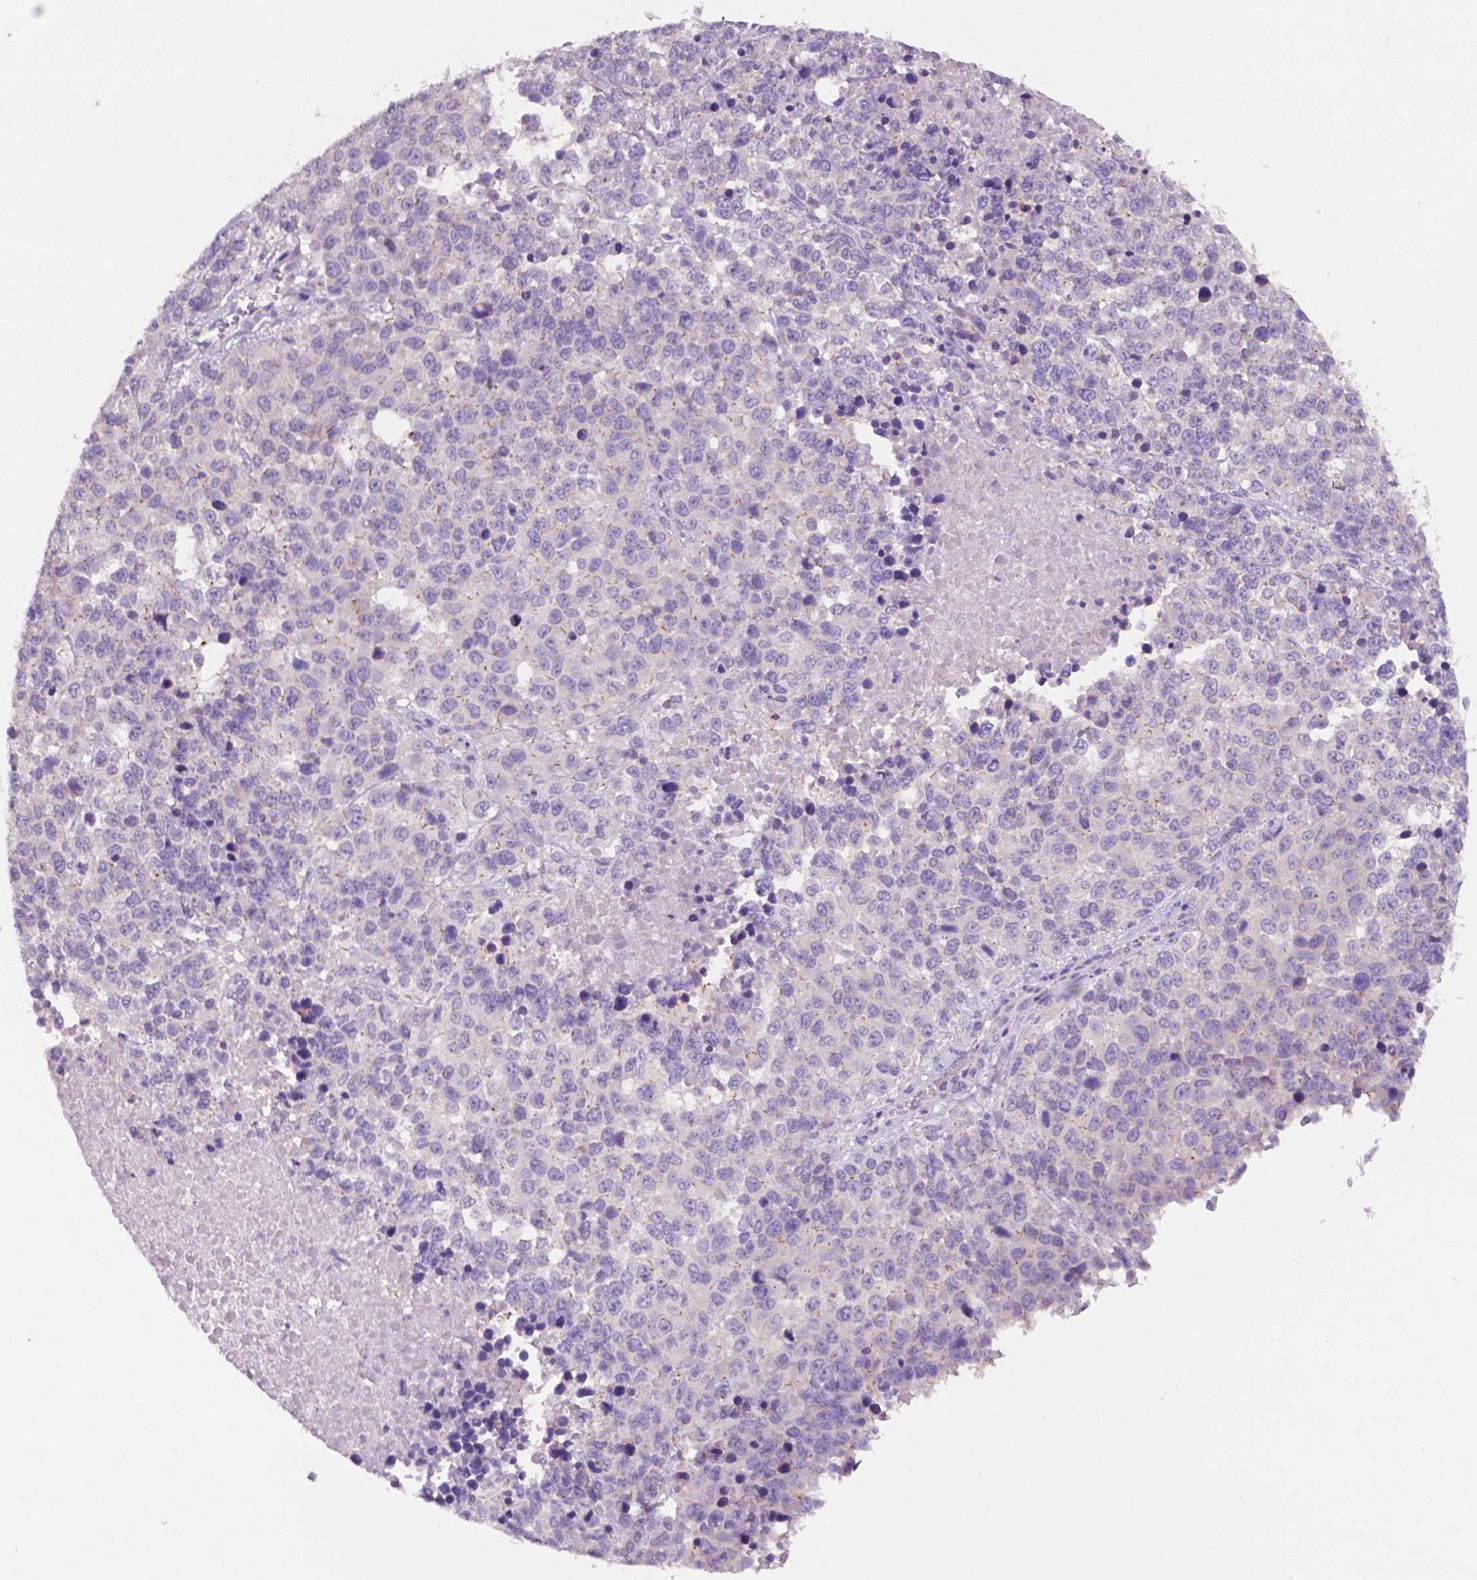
{"staining": {"intensity": "negative", "quantity": "none", "location": "none"}, "tissue": "melanoma", "cell_type": "Tumor cells", "image_type": "cancer", "snomed": [{"axis": "morphology", "description": "Malignant melanoma, Metastatic site"}, {"axis": "topography", "description": "Skin"}], "caption": "This is an immunohistochemistry (IHC) photomicrograph of human melanoma. There is no positivity in tumor cells.", "gene": "PRPS2", "patient": {"sex": "male", "age": 84}}